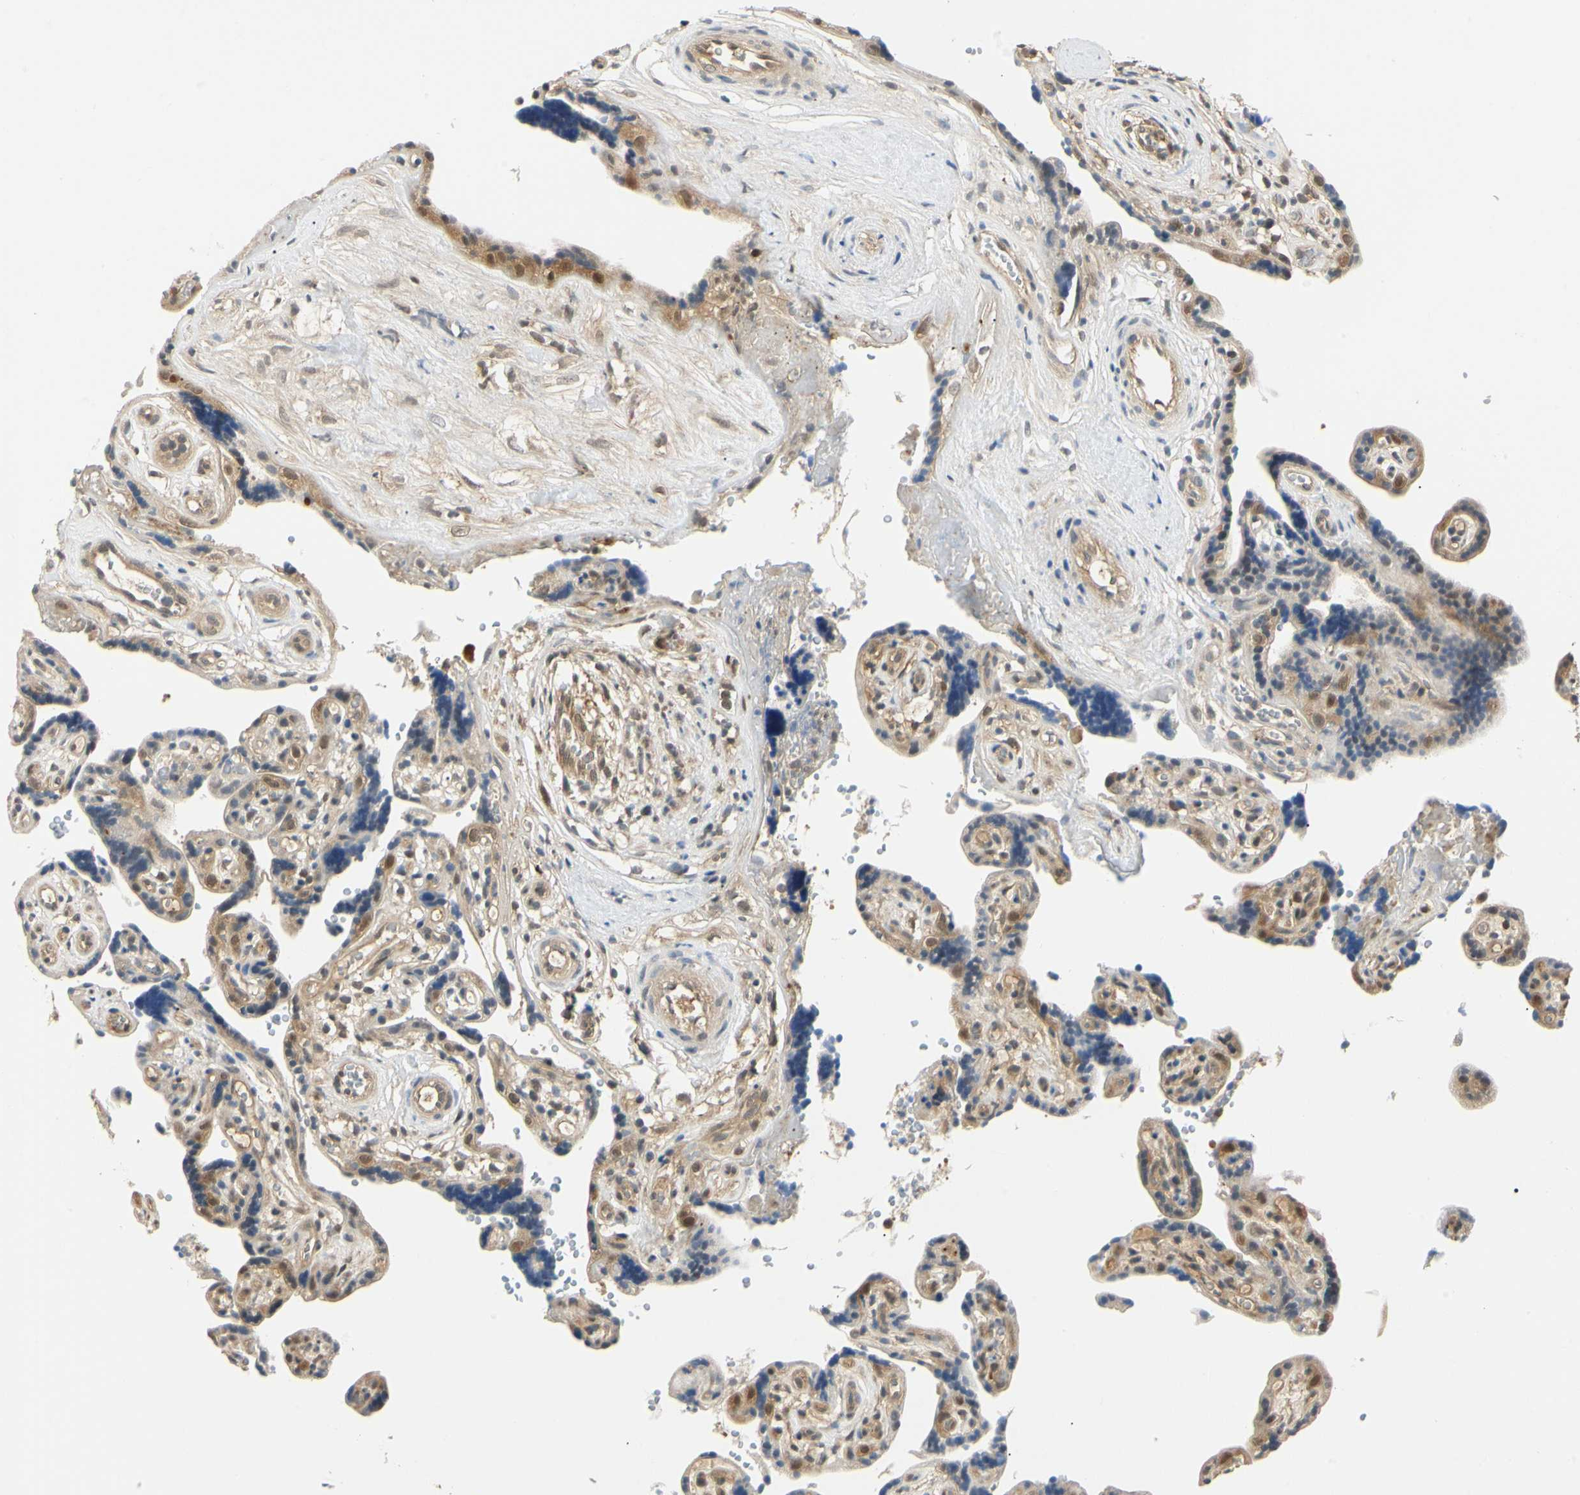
{"staining": {"intensity": "moderate", "quantity": ">75%", "location": "cytoplasmic/membranous,nuclear"}, "tissue": "placenta", "cell_type": "Trophoblastic cells", "image_type": "normal", "snomed": [{"axis": "morphology", "description": "Normal tissue, NOS"}, {"axis": "topography", "description": "Placenta"}], "caption": "Protein staining by IHC reveals moderate cytoplasmic/membranous,nuclear positivity in about >75% of trophoblastic cells in normal placenta.", "gene": "UBE2Z", "patient": {"sex": "female", "age": 30}}